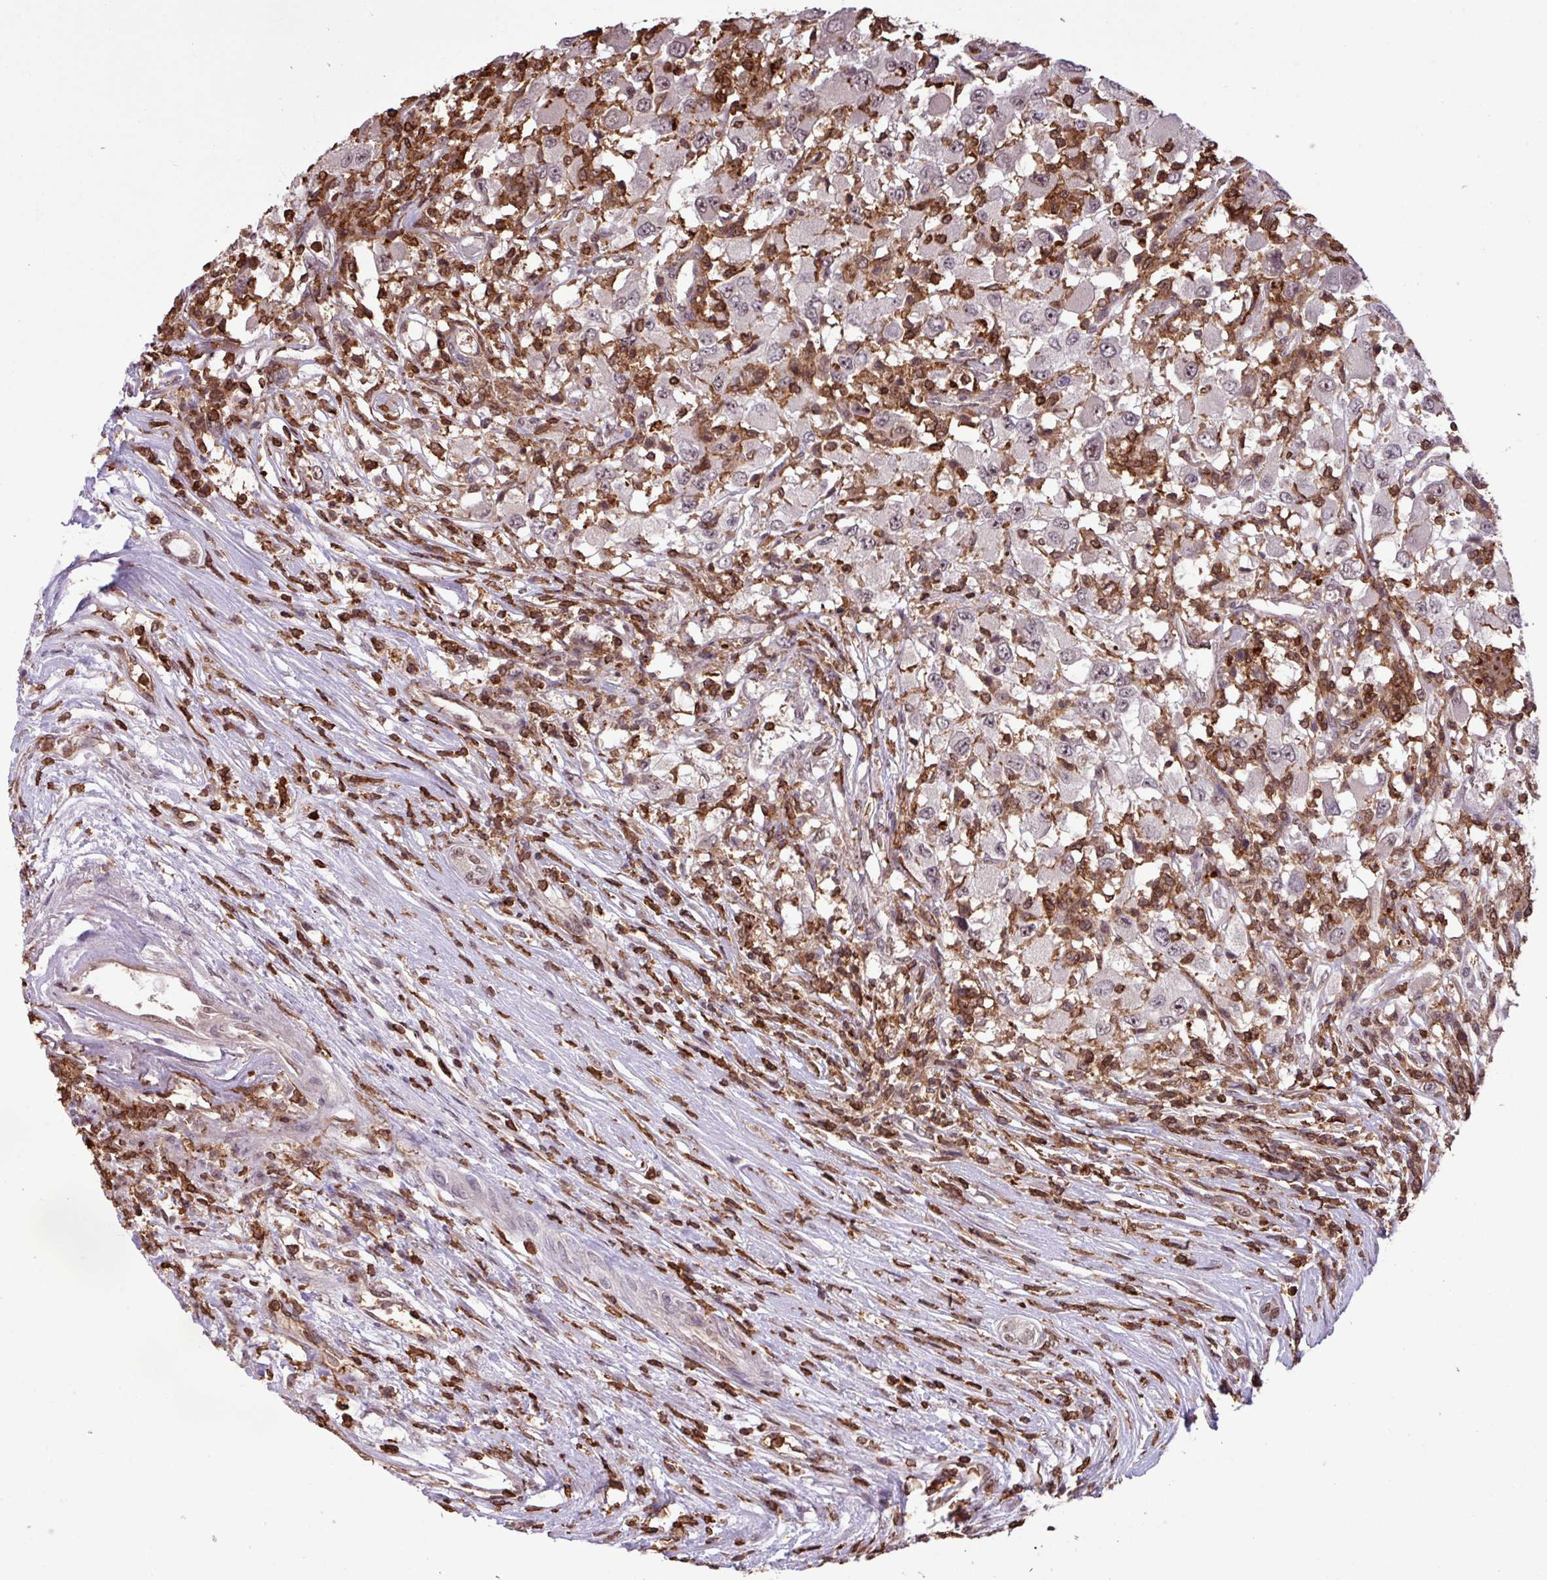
{"staining": {"intensity": "negative", "quantity": "none", "location": "none"}, "tissue": "renal cancer", "cell_type": "Tumor cells", "image_type": "cancer", "snomed": [{"axis": "morphology", "description": "Adenocarcinoma, NOS"}, {"axis": "topography", "description": "Kidney"}], "caption": "Photomicrograph shows no protein expression in tumor cells of renal adenocarcinoma tissue. Brightfield microscopy of IHC stained with DAB (brown) and hematoxylin (blue), captured at high magnification.", "gene": "GON7", "patient": {"sex": "female", "age": 67}}